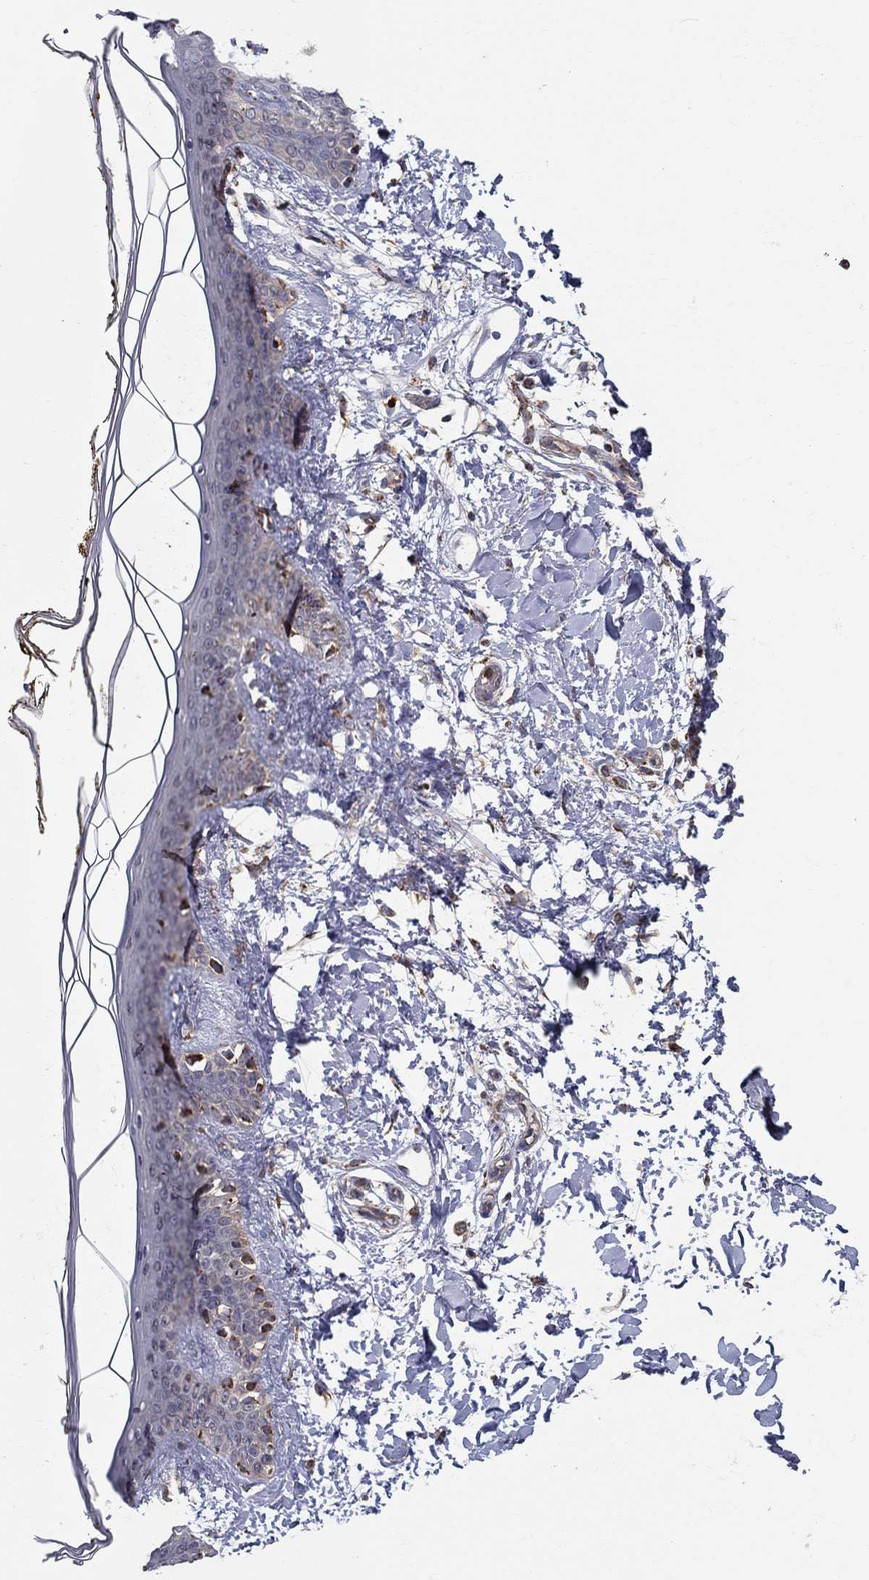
{"staining": {"intensity": "negative", "quantity": "none", "location": "none"}, "tissue": "skin", "cell_type": "Fibroblasts", "image_type": "normal", "snomed": [{"axis": "morphology", "description": "Normal tissue, NOS"}, {"axis": "topography", "description": "Skin"}], "caption": "Protein analysis of unremarkable skin exhibits no significant positivity in fibroblasts.", "gene": "PRDX4", "patient": {"sex": "female", "age": 34}}